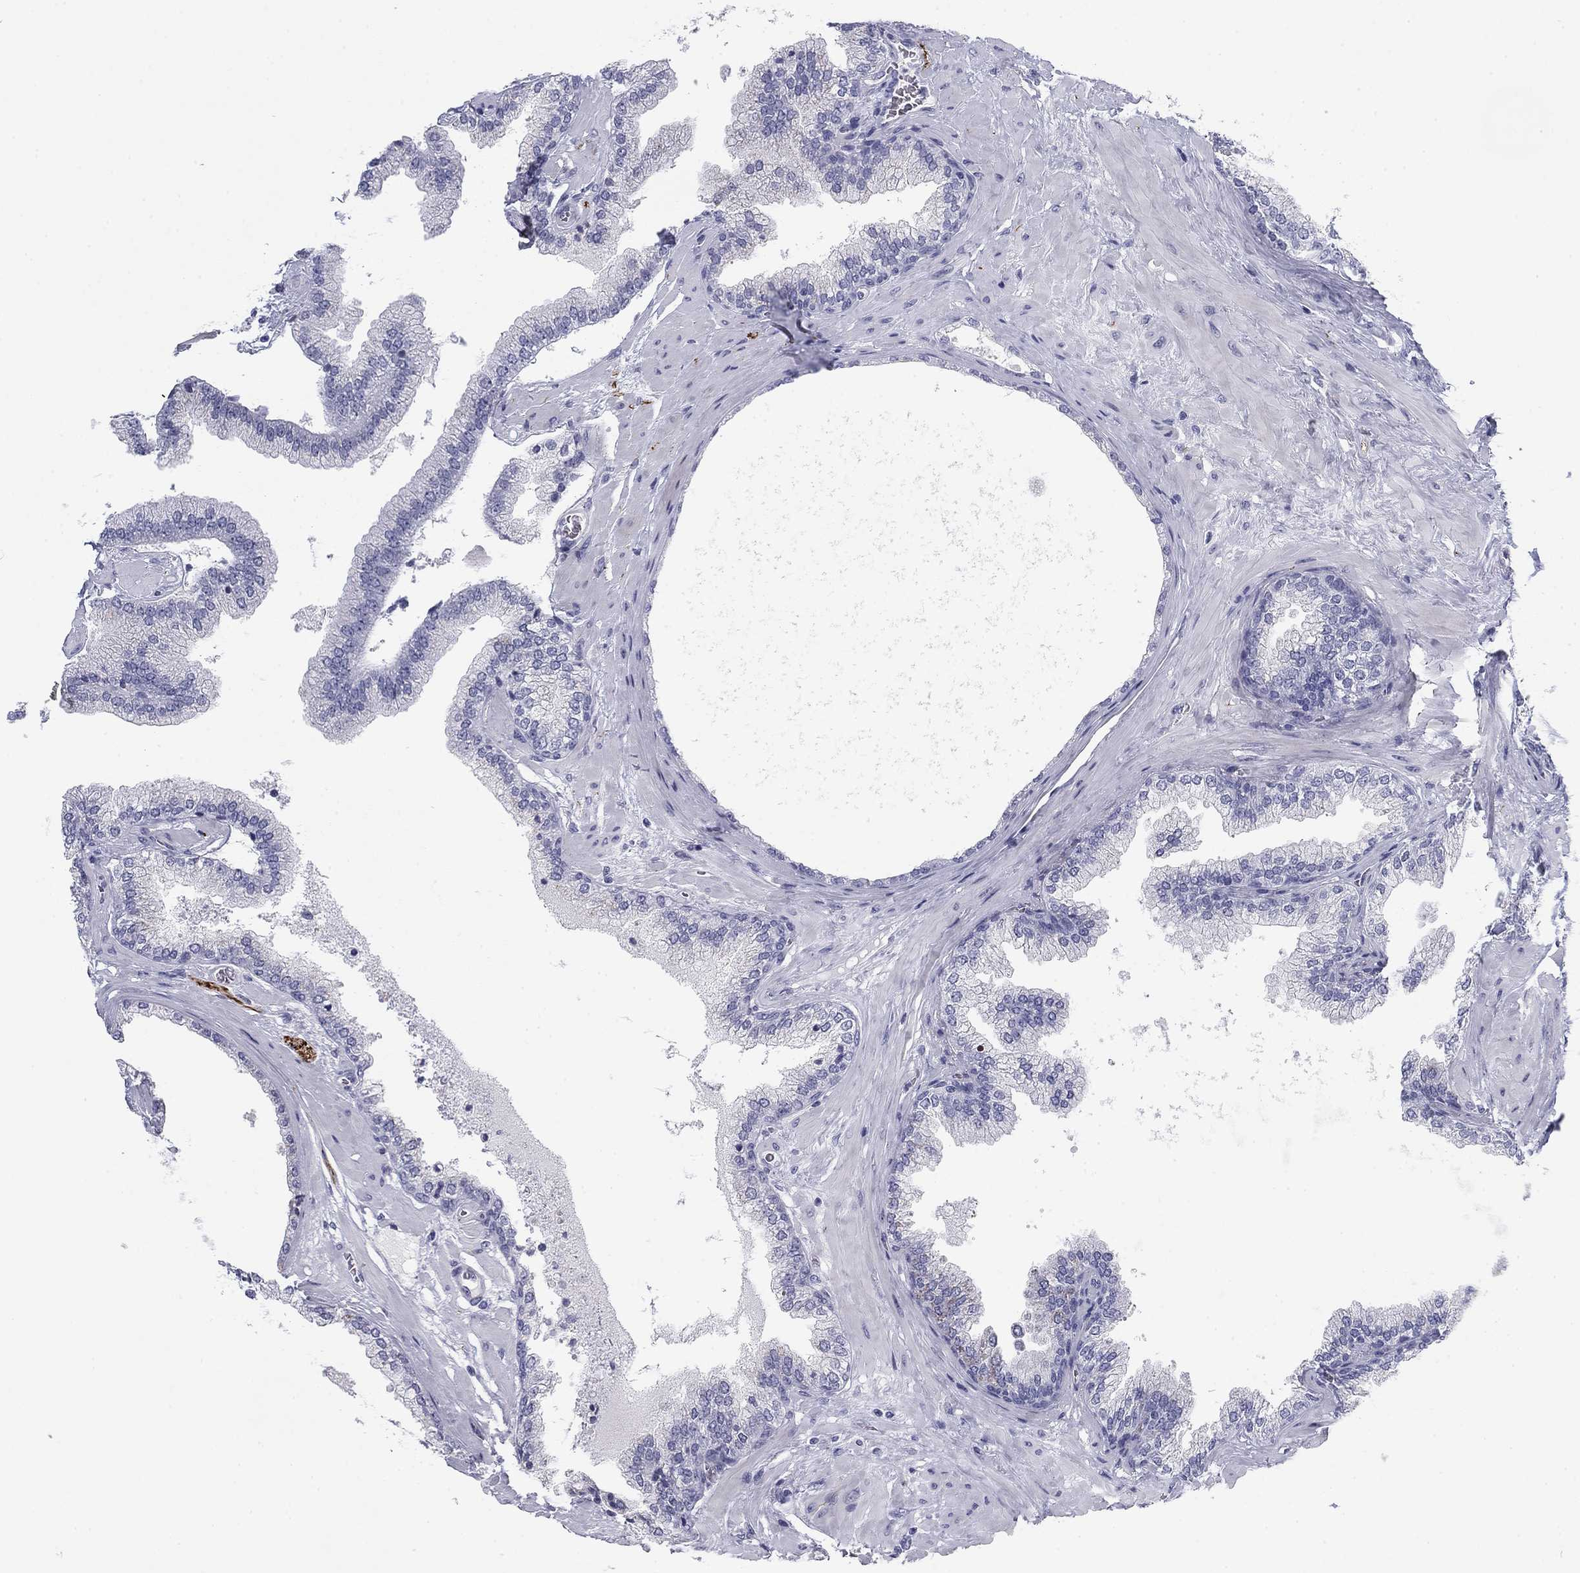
{"staining": {"intensity": "negative", "quantity": "none", "location": "none"}, "tissue": "prostate cancer", "cell_type": "Tumor cells", "image_type": "cancer", "snomed": [{"axis": "morphology", "description": "Adenocarcinoma, Low grade"}, {"axis": "topography", "description": "Prostate"}], "caption": "An image of human prostate cancer is negative for staining in tumor cells. The staining was performed using DAB to visualize the protein expression in brown, while the nuclei were stained in blue with hematoxylin (Magnification: 20x).", "gene": "PRPH", "patient": {"sex": "male", "age": 72}}